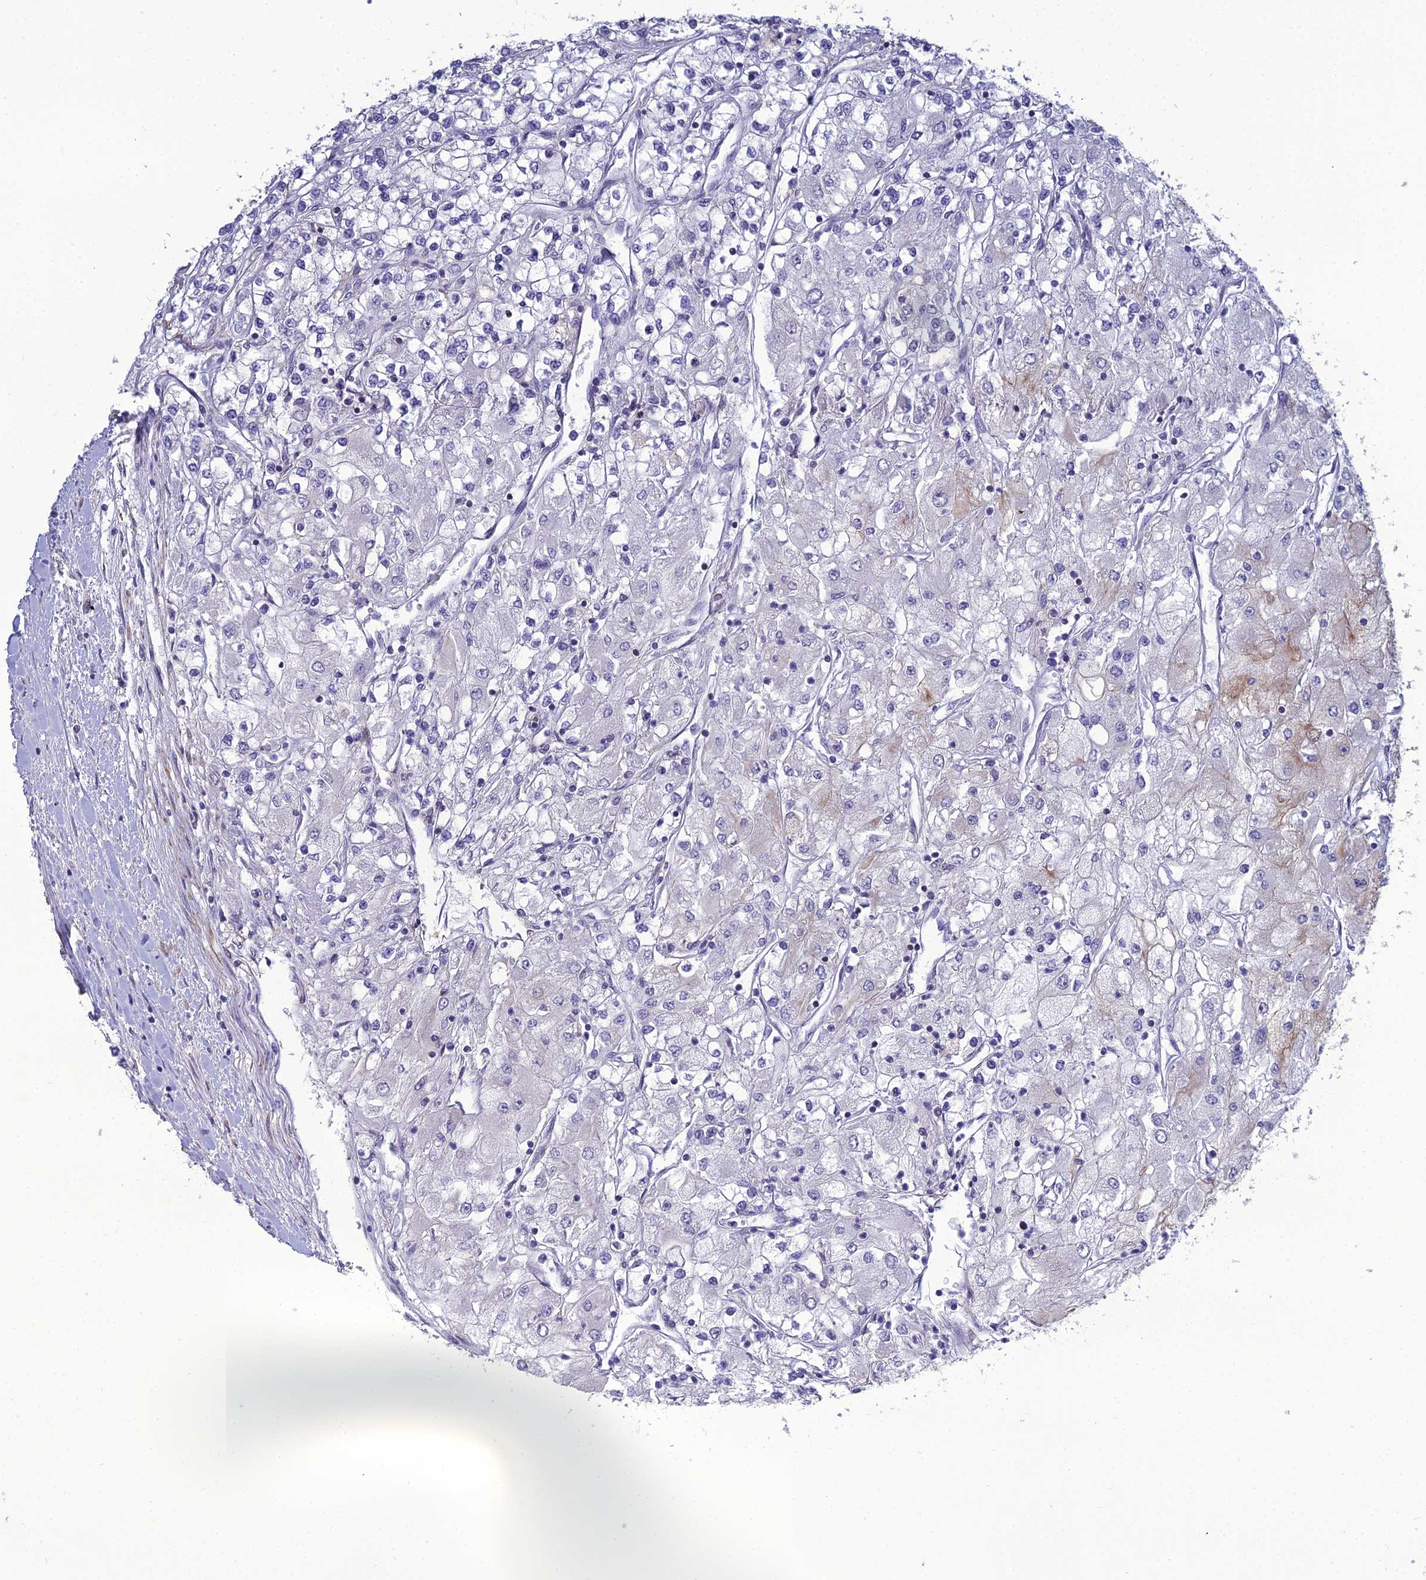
{"staining": {"intensity": "negative", "quantity": "none", "location": "none"}, "tissue": "renal cancer", "cell_type": "Tumor cells", "image_type": "cancer", "snomed": [{"axis": "morphology", "description": "Adenocarcinoma, NOS"}, {"axis": "topography", "description": "Kidney"}], "caption": "The immunohistochemistry histopathology image has no significant positivity in tumor cells of renal cancer (adenocarcinoma) tissue.", "gene": "LZTS2", "patient": {"sex": "male", "age": 80}}